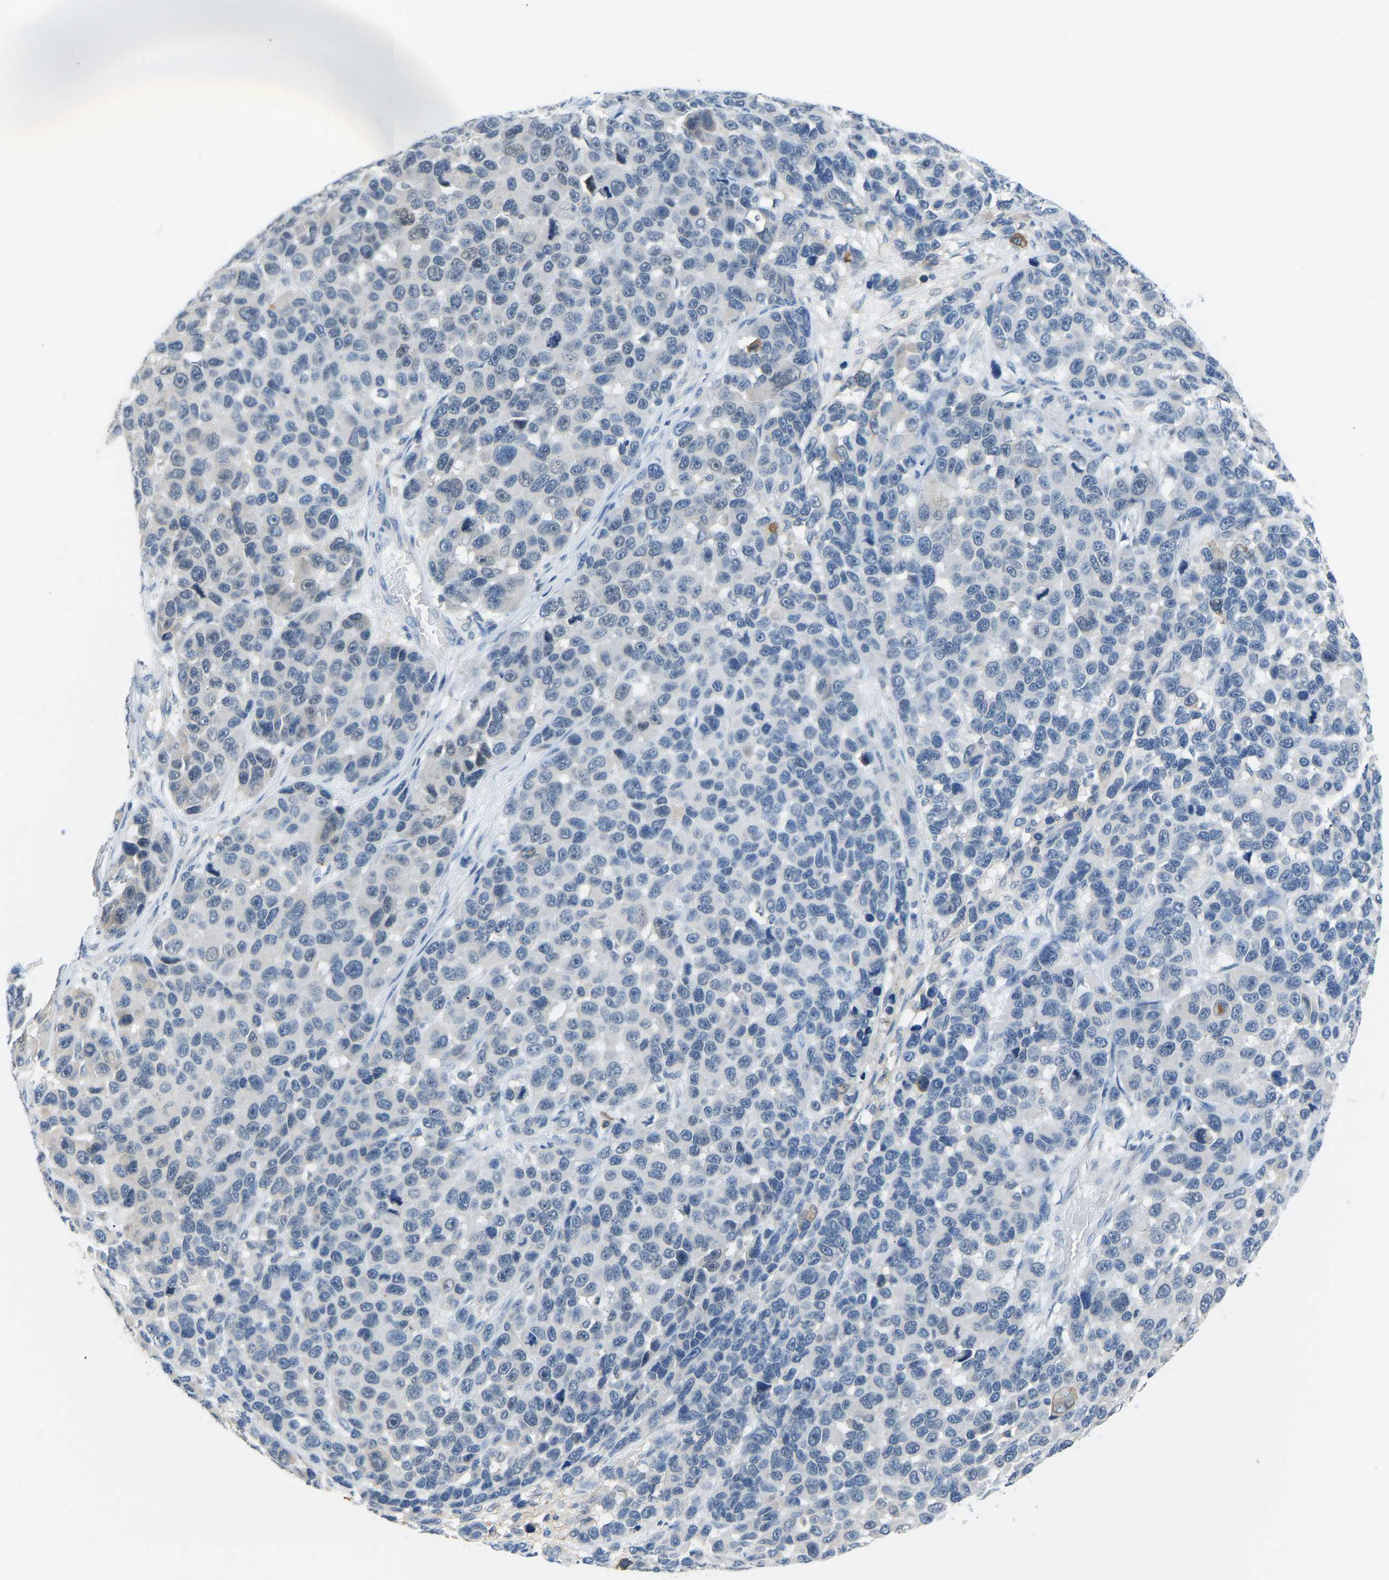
{"staining": {"intensity": "negative", "quantity": "none", "location": "none"}, "tissue": "melanoma", "cell_type": "Tumor cells", "image_type": "cancer", "snomed": [{"axis": "morphology", "description": "Malignant melanoma, NOS"}, {"axis": "topography", "description": "Skin"}], "caption": "The immunohistochemistry (IHC) histopathology image has no significant positivity in tumor cells of malignant melanoma tissue.", "gene": "VRK1", "patient": {"sex": "male", "age": 53}}